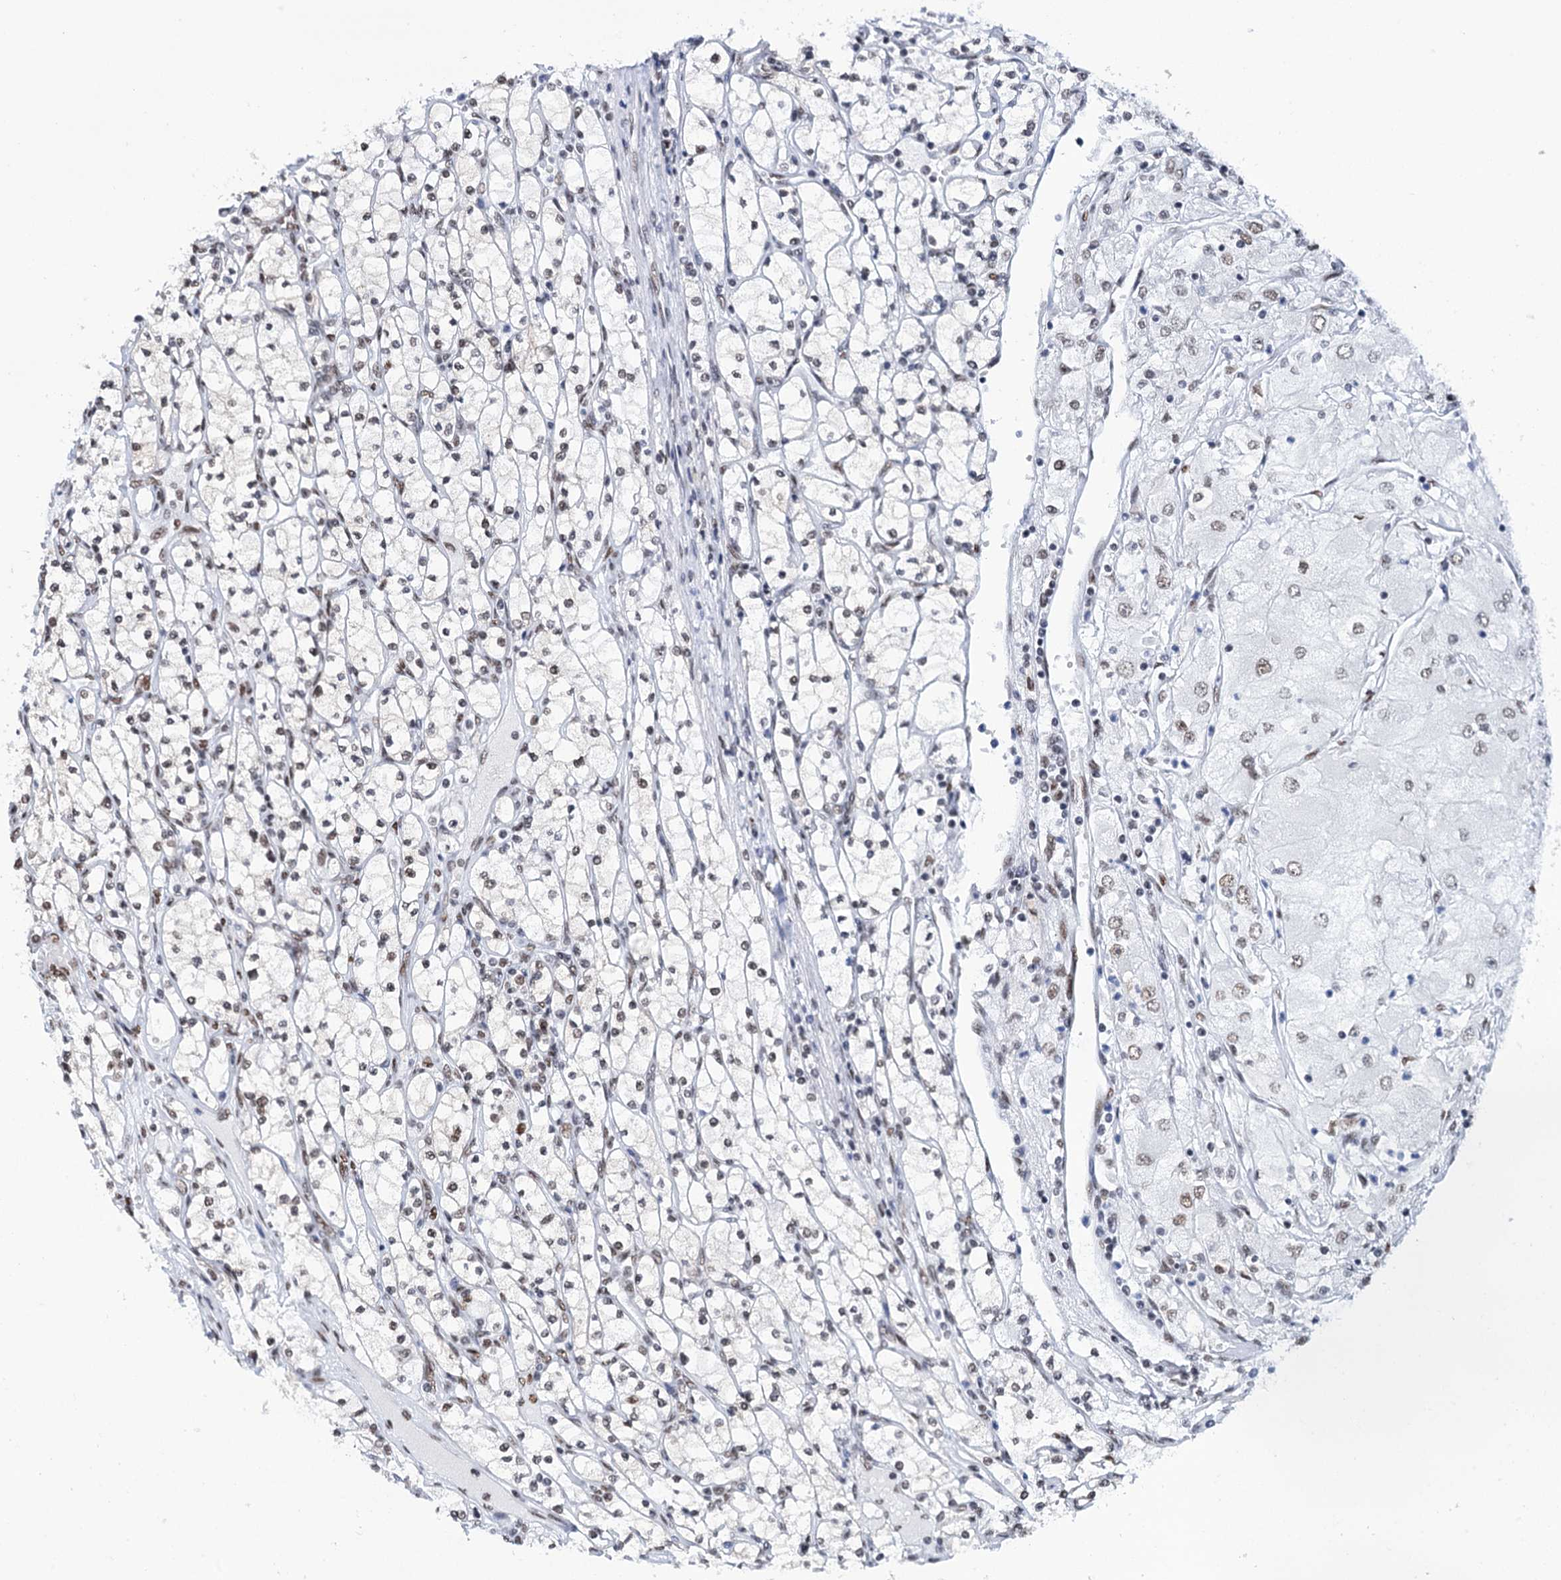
{"staining": {"intensity": "weak", "quantity": "25%-75%", "location": "nuclear"}, "tissue": "renal cancer", "cell_type": "Tumor cells", "image_type": "cancer", "snomed": [{"axis": "morphology", "description": "Adenocarcinoma, NOS"}, {"axis": "topography", "description": "Kidney"}], "caption": "DAB immunohistochemical staining of adenocarcinoma (renal) shows weak nuclear protein staining in about 25%-75% of tumor cells. The protein is stained brown, and the nuclei are stained in blue (DAB (3,3'-diaminobenzidine) IHC with brightfield microscopy, high magnification).", "gene": "MATR3", "patient": {"sex": "male", "age": 80}}